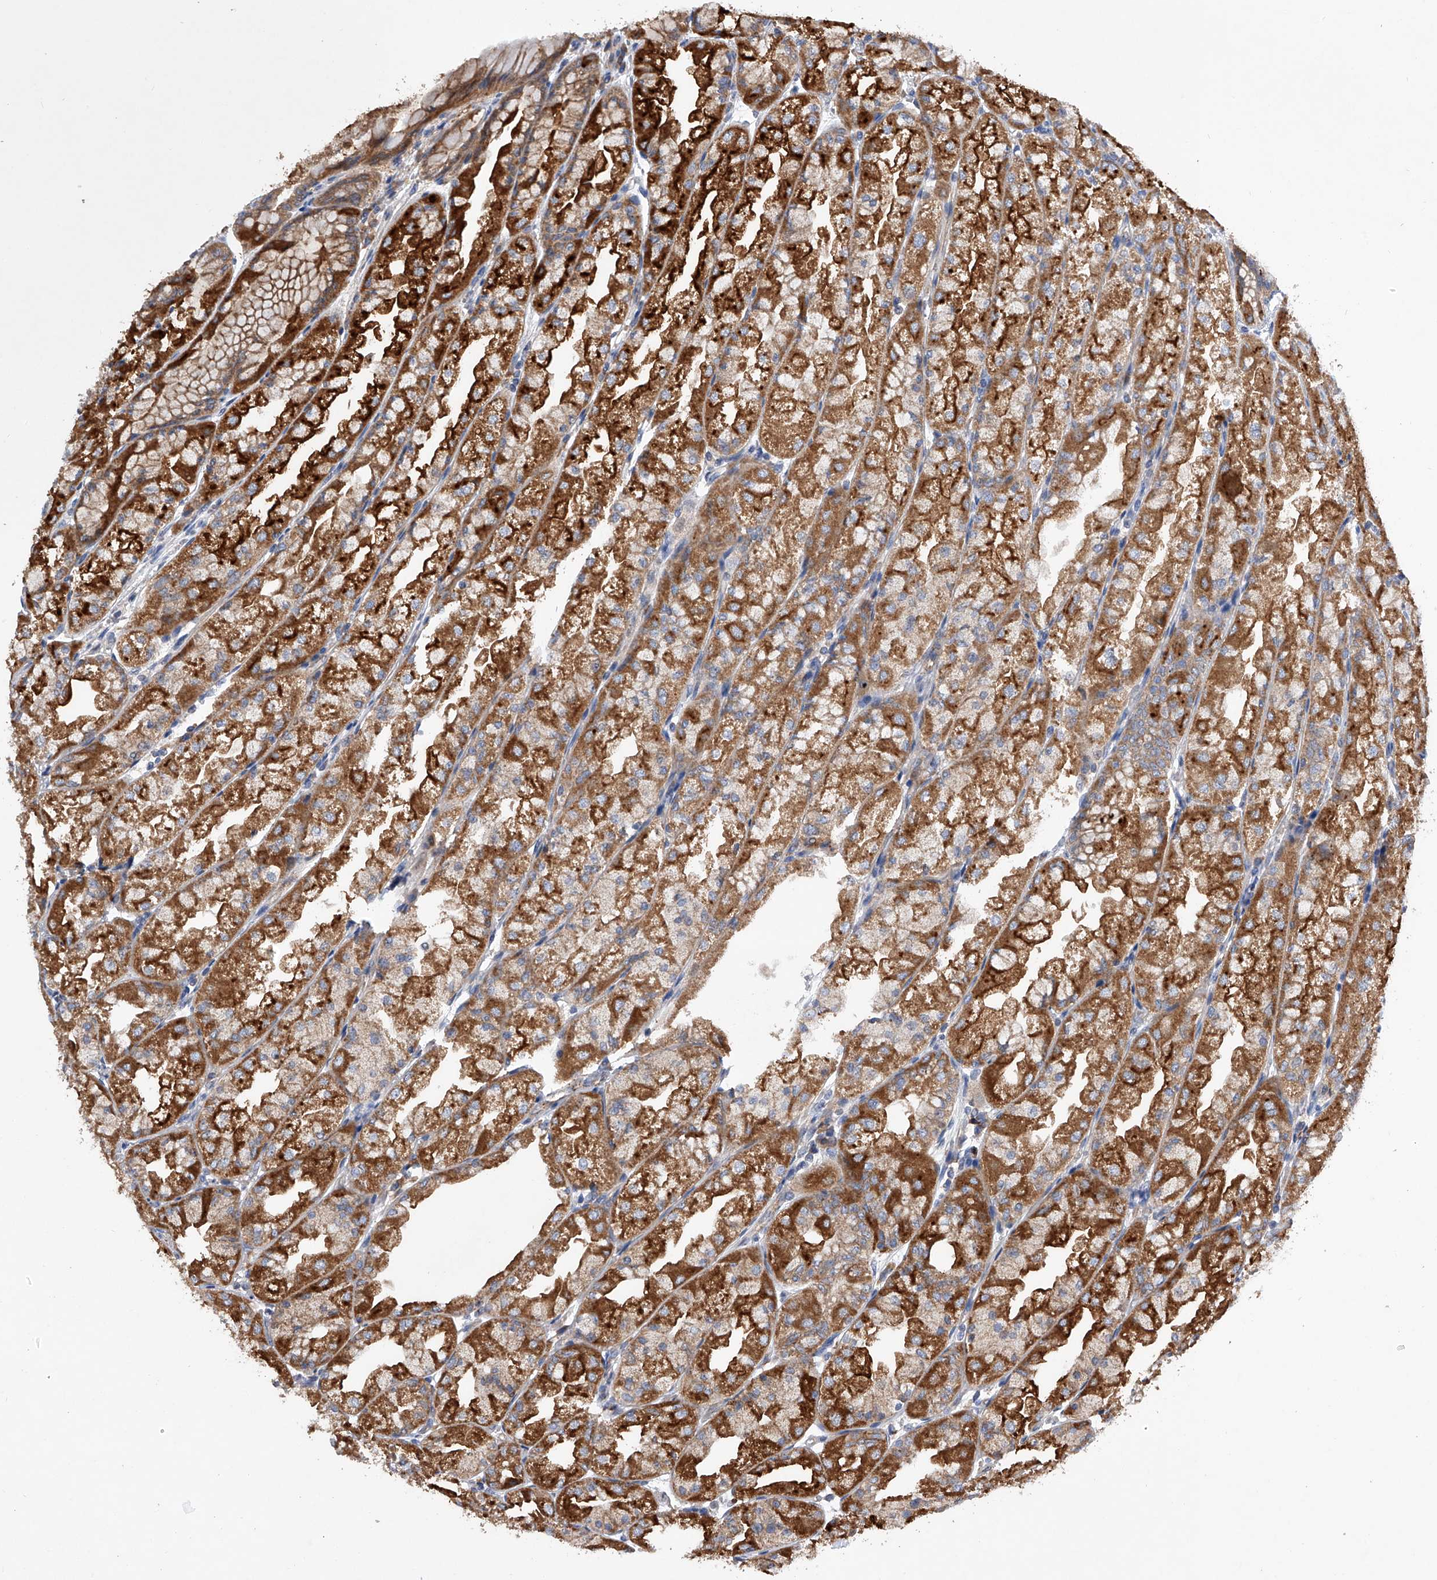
{"staining": {"intensity": "moderate", "quantity": ">75%", "location": "cytoplasmic/membranous"}, "tissue": "stomach", "cell_type": "Glandular cells", "image_type": "normal", "snomed": [{"axis": "morphology", "description": "Normal tissue, NOS"}, {"axis": "topography", "description": "Stomach, upper"}], "caption": "Brown immunohistochemical staining in benign stomach exhibits moderate cytoplasmic/membranous expression in approximately >75% of glandular cells. (Brightfield microscopy of DAB IHC at high magnification).", "gene": "MLYCD", "patient": {"sex": "male", "age": 47}}